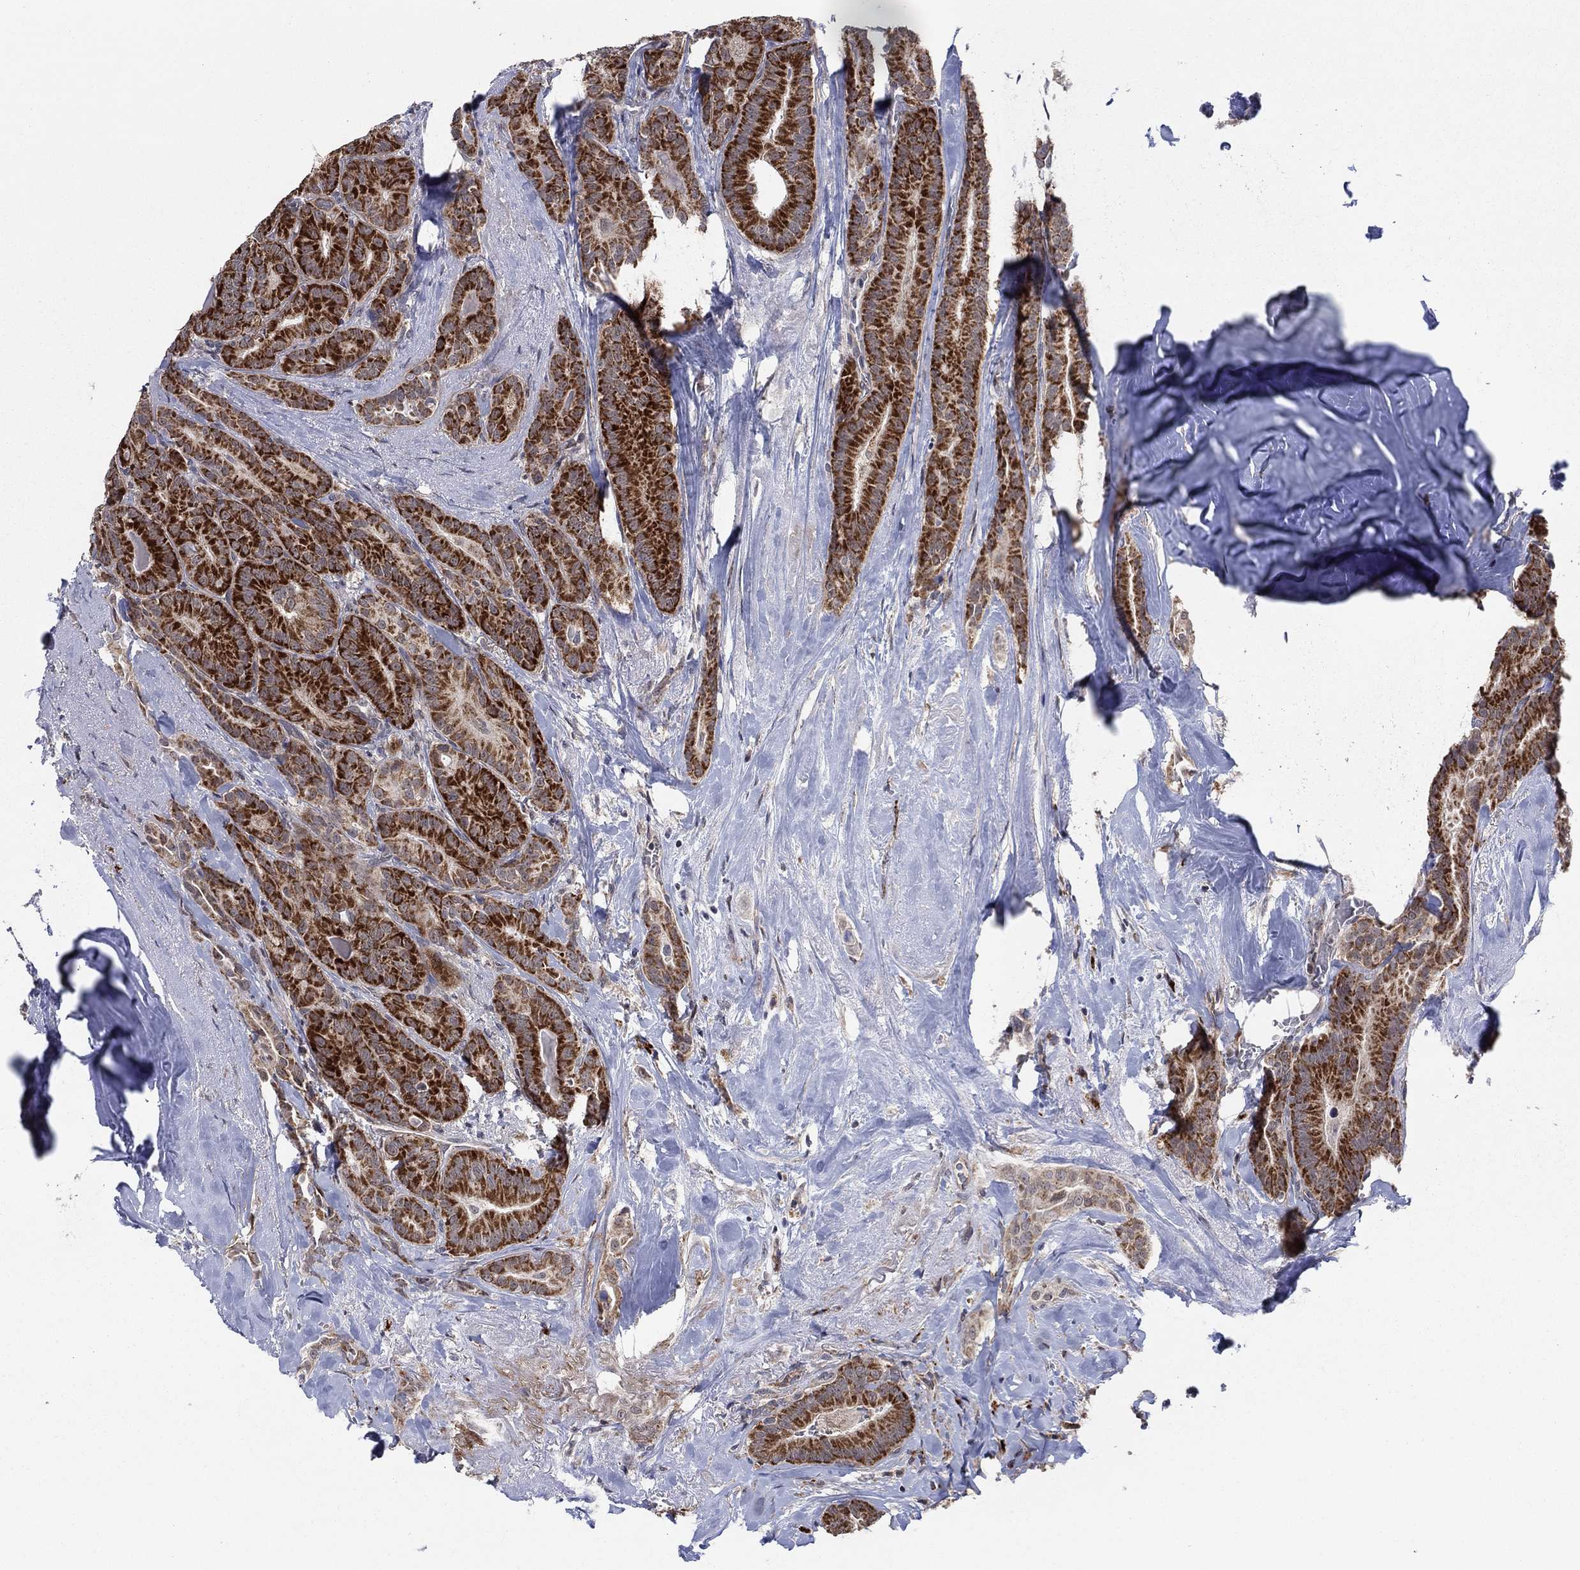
{"staining": {"intensity": "strong", "quantity": ">75%", "location": "cytoplasmic/membranous"}, "tissue": "thyroid cancer", "cell_type": "Tumor cells", "image_type": "cancer", "snomed": [{"axis": "morphology", "description": "Papillary adenocarcinoma, NOS"}, {"axis": "topography", "description": "Thyroid gland"}], "caption": "Immunohistochemical staining of human papillary adenocarcinoma (thyroid) reveals high levels of strong cytoplasmic/membranous positivity in approximately >75% of tumor cells.", "gene": "ZNF395", "patient": {"sex": "male", "age": 61}}